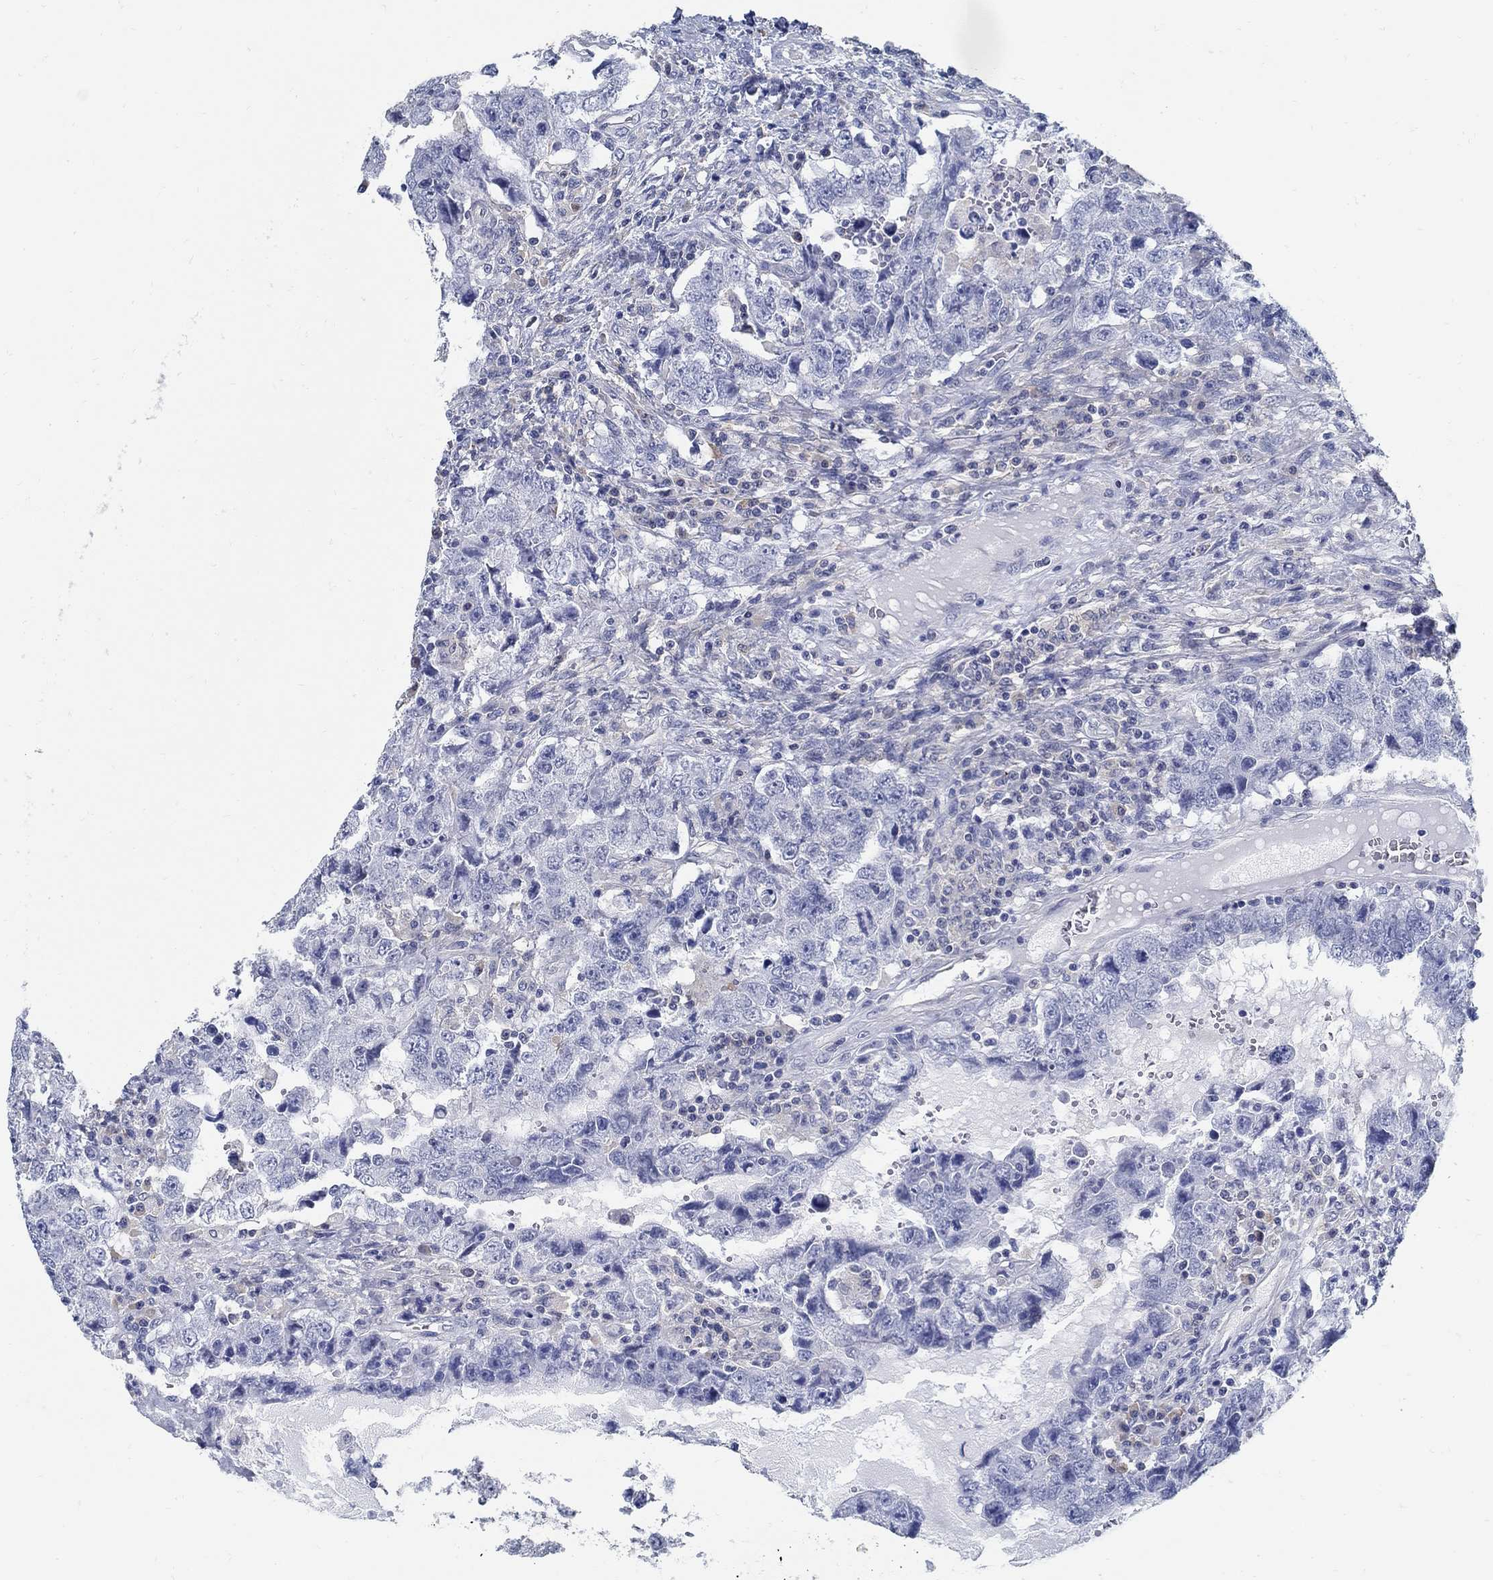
{"staining": {"intensity": "negative", "quantity": "none", "location": "none"}, "tissue": "testis cancer", "cell_type": "Tumor cells", "image_type": "cancer", "snomed": [{"axis": "morphology", "description": "Carcinoma, Embryonal, NOS"}, {"axis": "topography", "description": "Testis"}], "caption": "There is no significant staining in tumor cells of testis embryonal carcinoma.", "gene": "PCDH11X", "patient": {"sex": "male", "age": 26}}